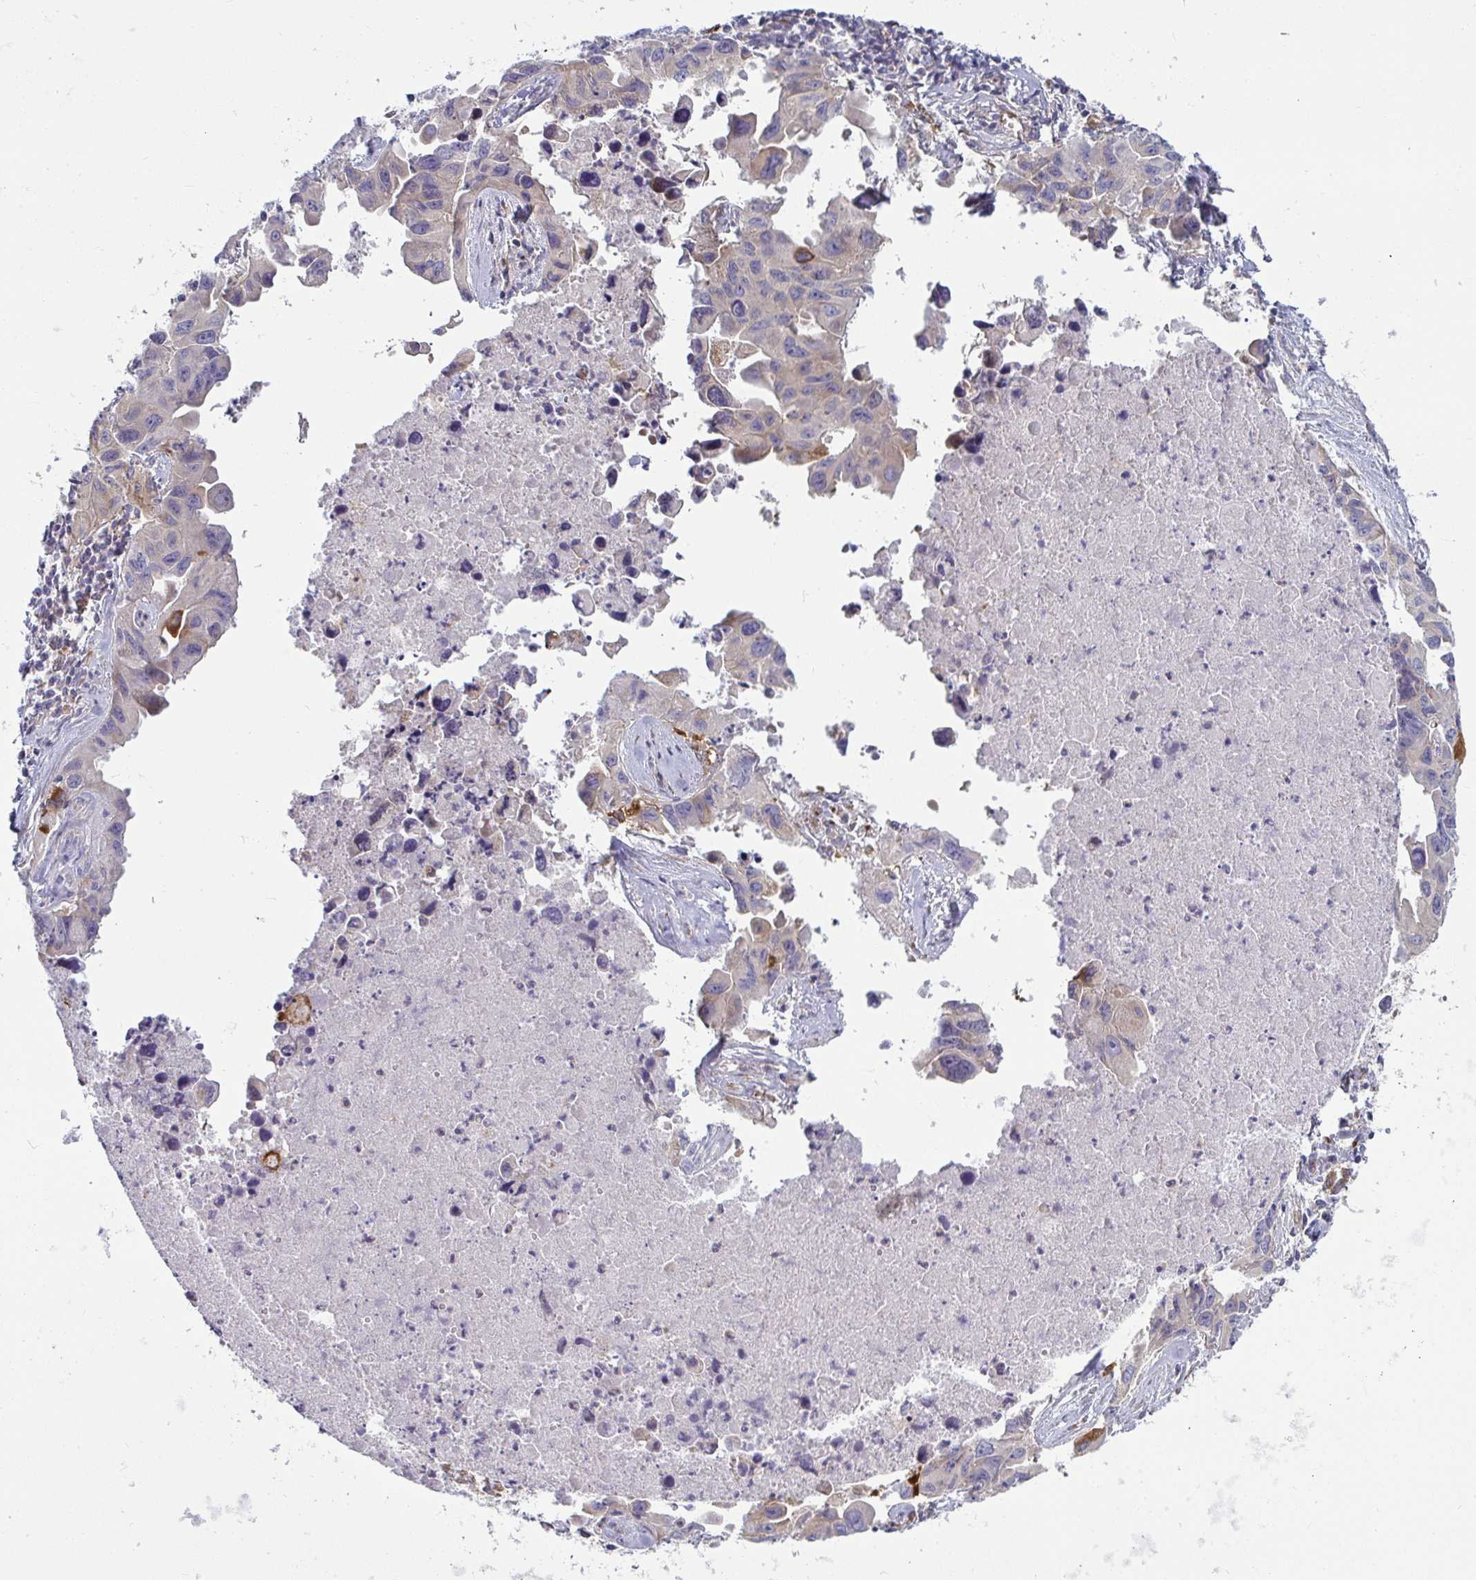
{"staining": {"intensity": "negative", "quantity": "none", "location": "none"}, "tissue": "lung cancer", "cell_type": "Tumor cells", "image_type": "cancer", "snomed": [{"axis": "morphology", "description": "Adenocarcinoma, NOS"}, {"axis": "topography", "description": "Lymph node"}, {"axis": "topography", "description": "Lung"}], "caption": "Adenocarcinoma (lung) was stained to show a protein in brown. There is no significant staining in tumor cells.", "gene": "IFIT3", "patient": {"sex": "male", "age": 64}}